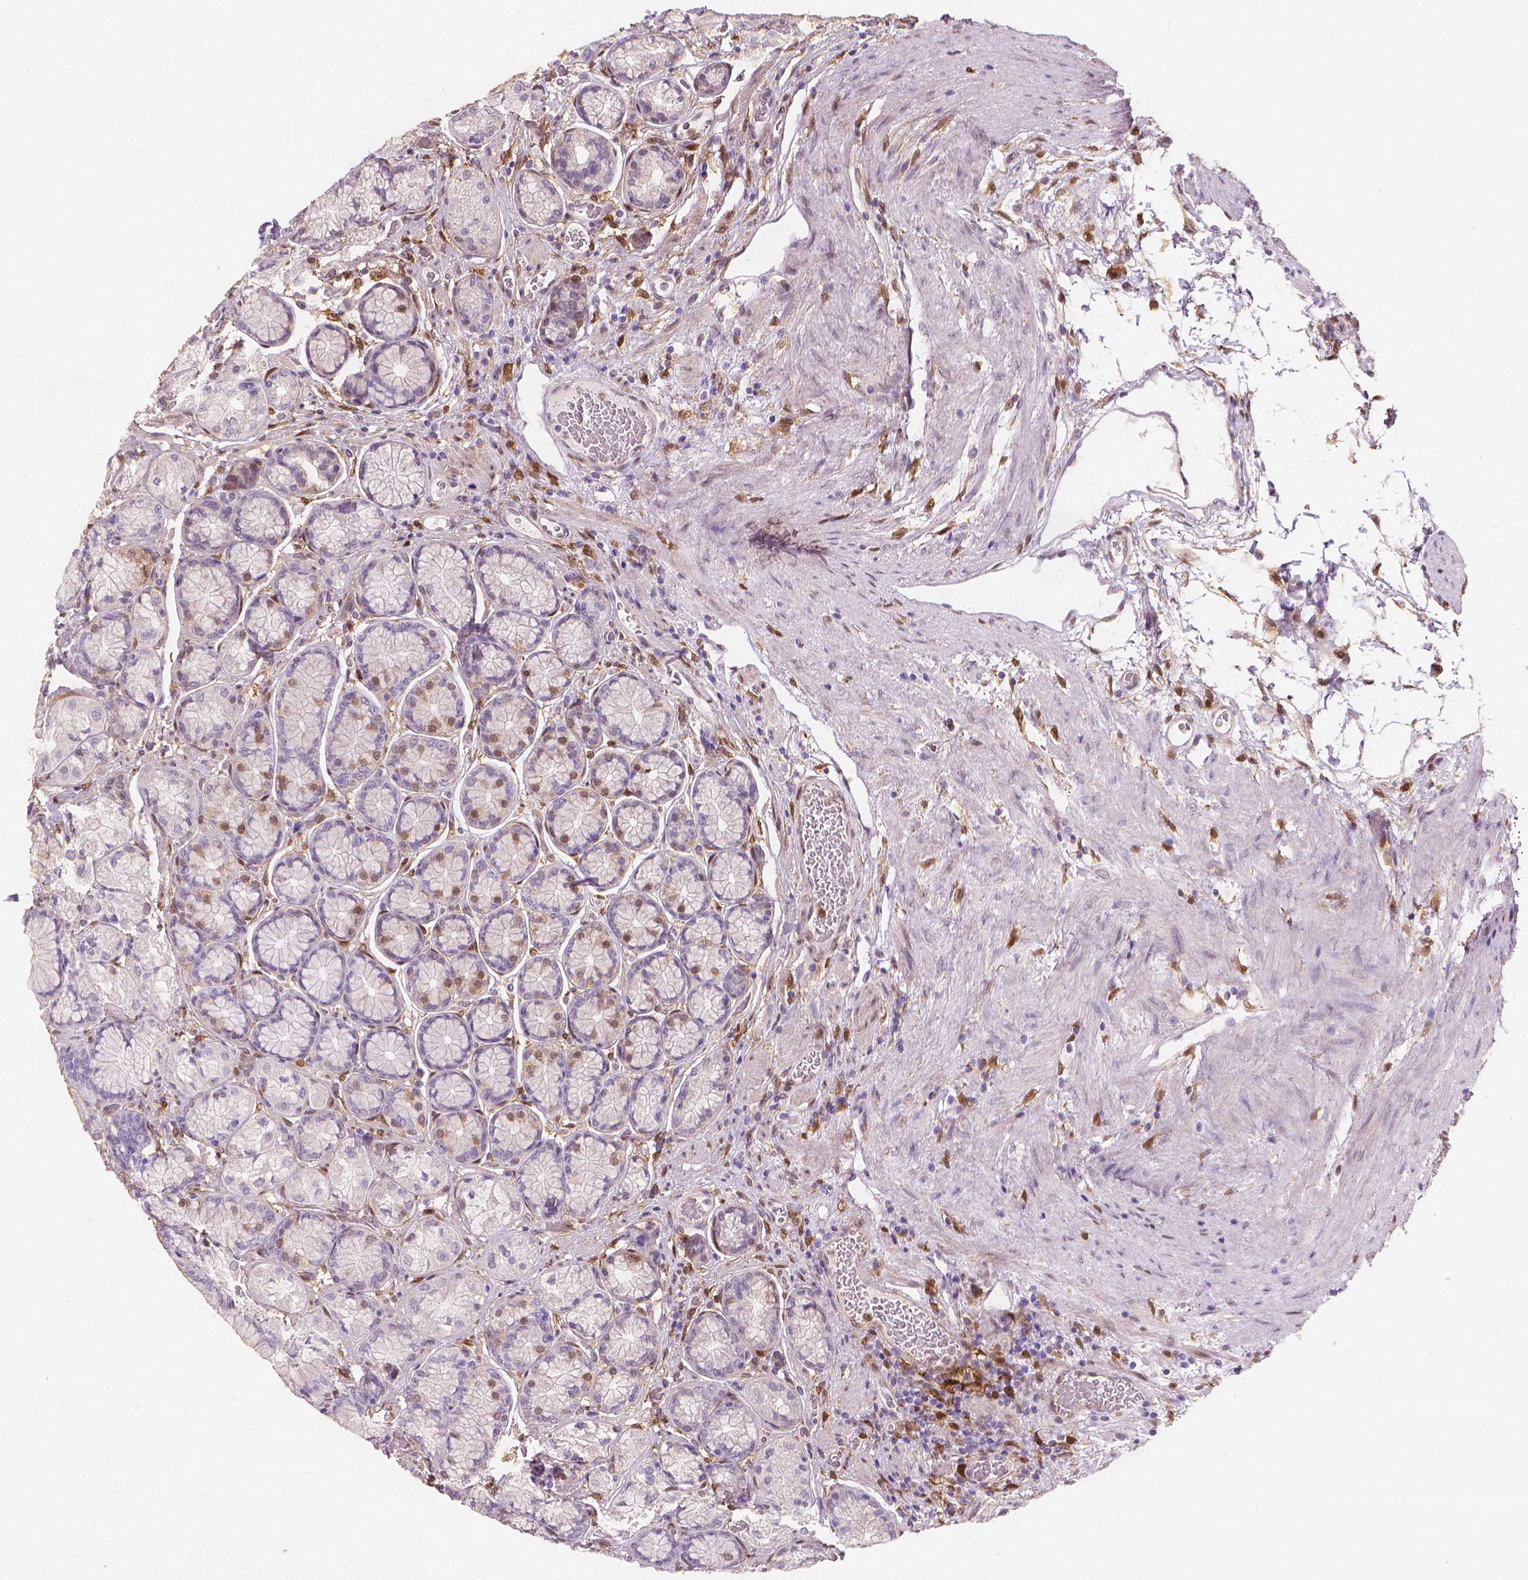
{"staining": {"intensity": "weak", "quantity": "<25%", "location": "cytoplasmic/membranous"}, "tissue": "stomach", "cell_type": "Glandular cells", "image_type": "normal", "snomed": [{"axis": "morphology", "description": "Normal tissue, NOS"}, {"axis": "morphology", "description": "Adenocarcinoma, NOS"}, {"axis": "morphology", "description": "Adenocarcinoma, High grade"}, {"axis": "topography", "description": "Stomach, upper"}, {"axis": "topography", "description": "Stomach"}], "caption": "This is a histopathology image of immunohistochemistry (IHC) staining of normal stomach, which shows no expression in glandular cells. The staining was performed using DAB (3,3'-diaminobenzidine) to visualize the protein expression in brown, while the nuclei were stained in blue with hematoxylin (Magnification: 20x).", "gene": "TNFAIP2", "patient": {"sex": "female", "age": 65}}